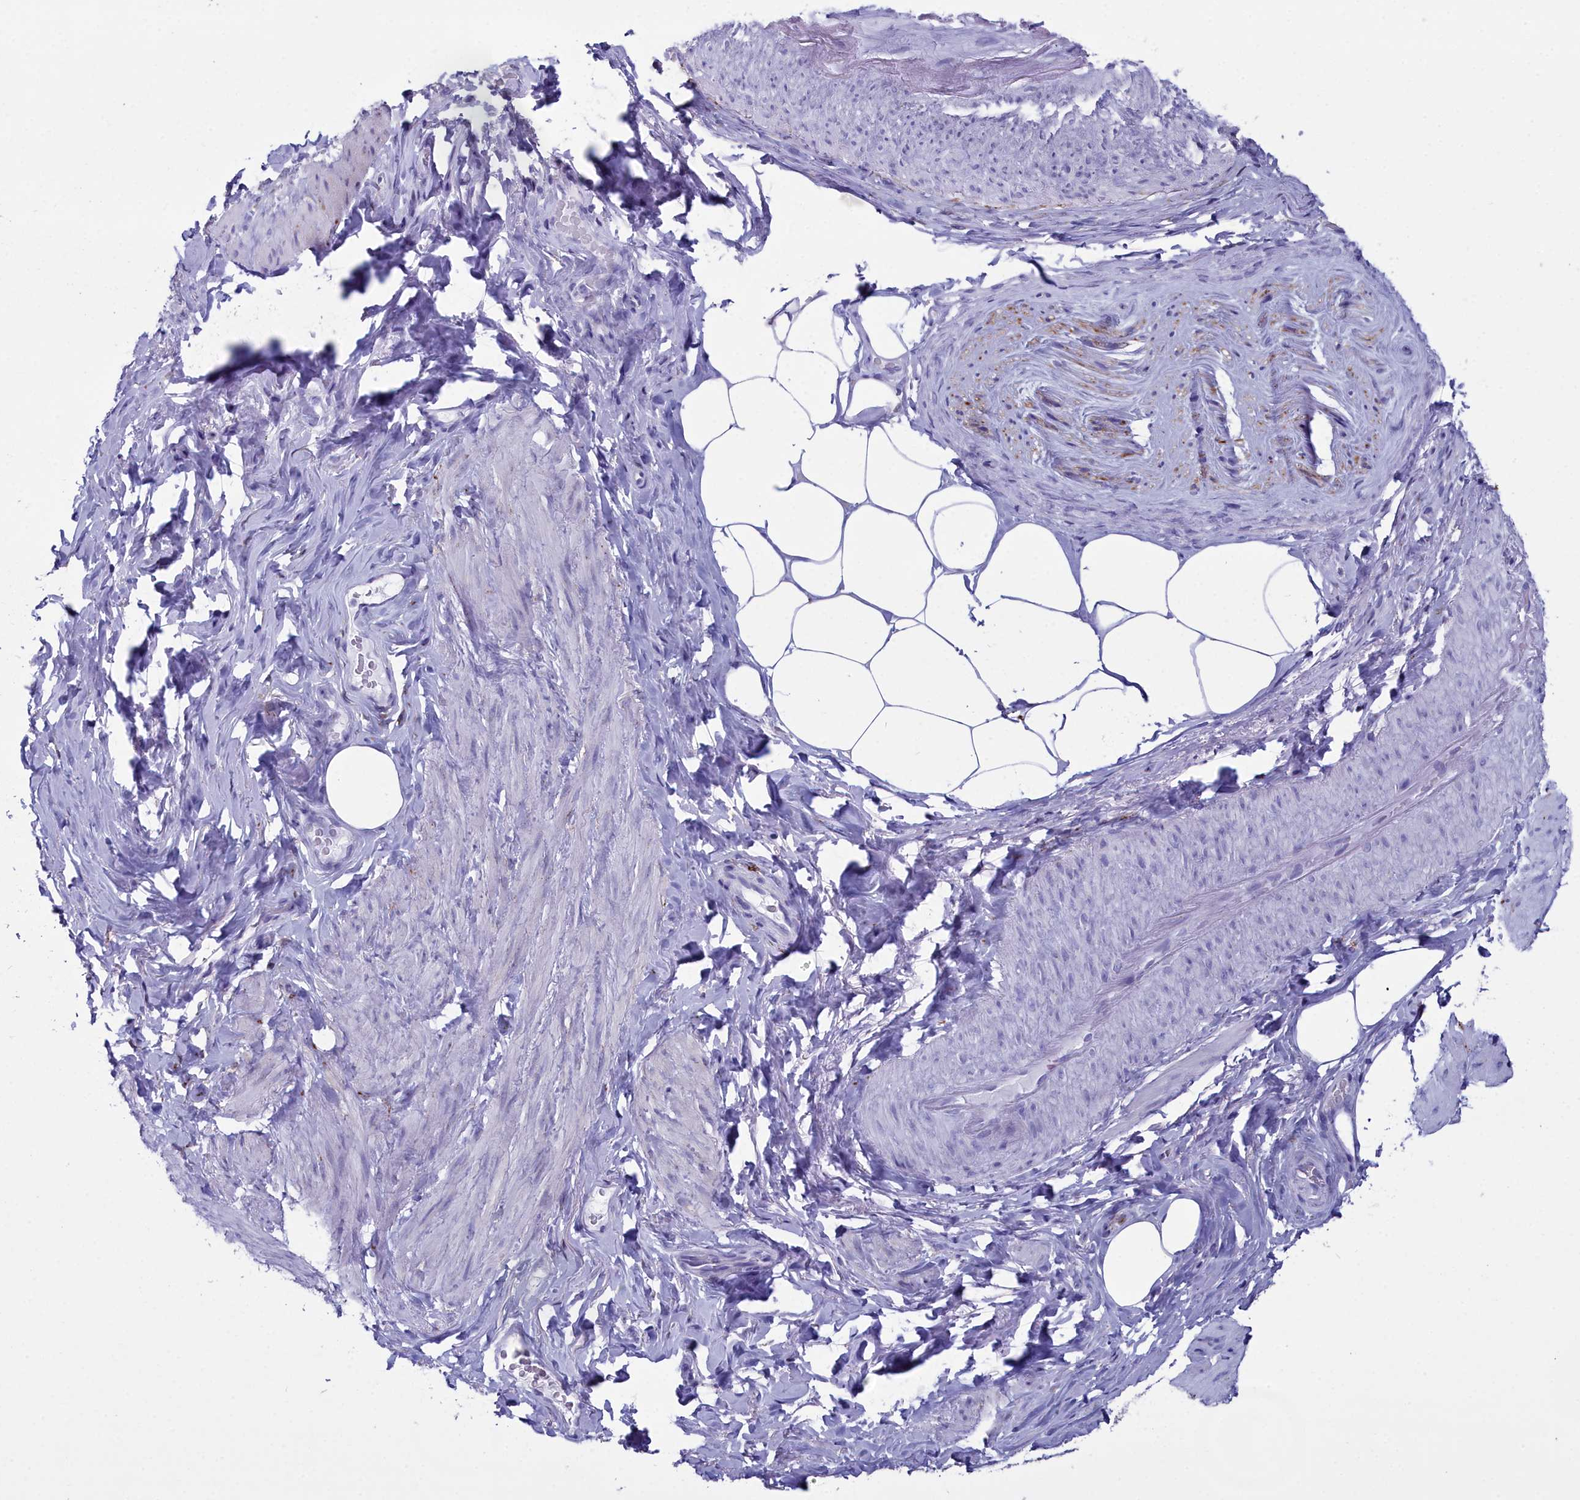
{"staining": {"intensity": "negative", "quantity": "none", "location": "none"}, "tissue": "smooth muscle", "cell_type": "Smooth muscle cells", "image_type": "normal", "snomed": [{"axis": "morphology", "description": "Normal tissue, NOS"}, {"axis": "topography", "description": "Smooth muscle"}, {"axis": "topography", "description": "Peripheral nerve tissue"}], "caption": "Immunohistochemical staining of unremarkable human smooth muscle shows no significant positivity in smooth muscle cells.", "gene": "MAP6", "patient": {"sex": "male", "age": 69}}